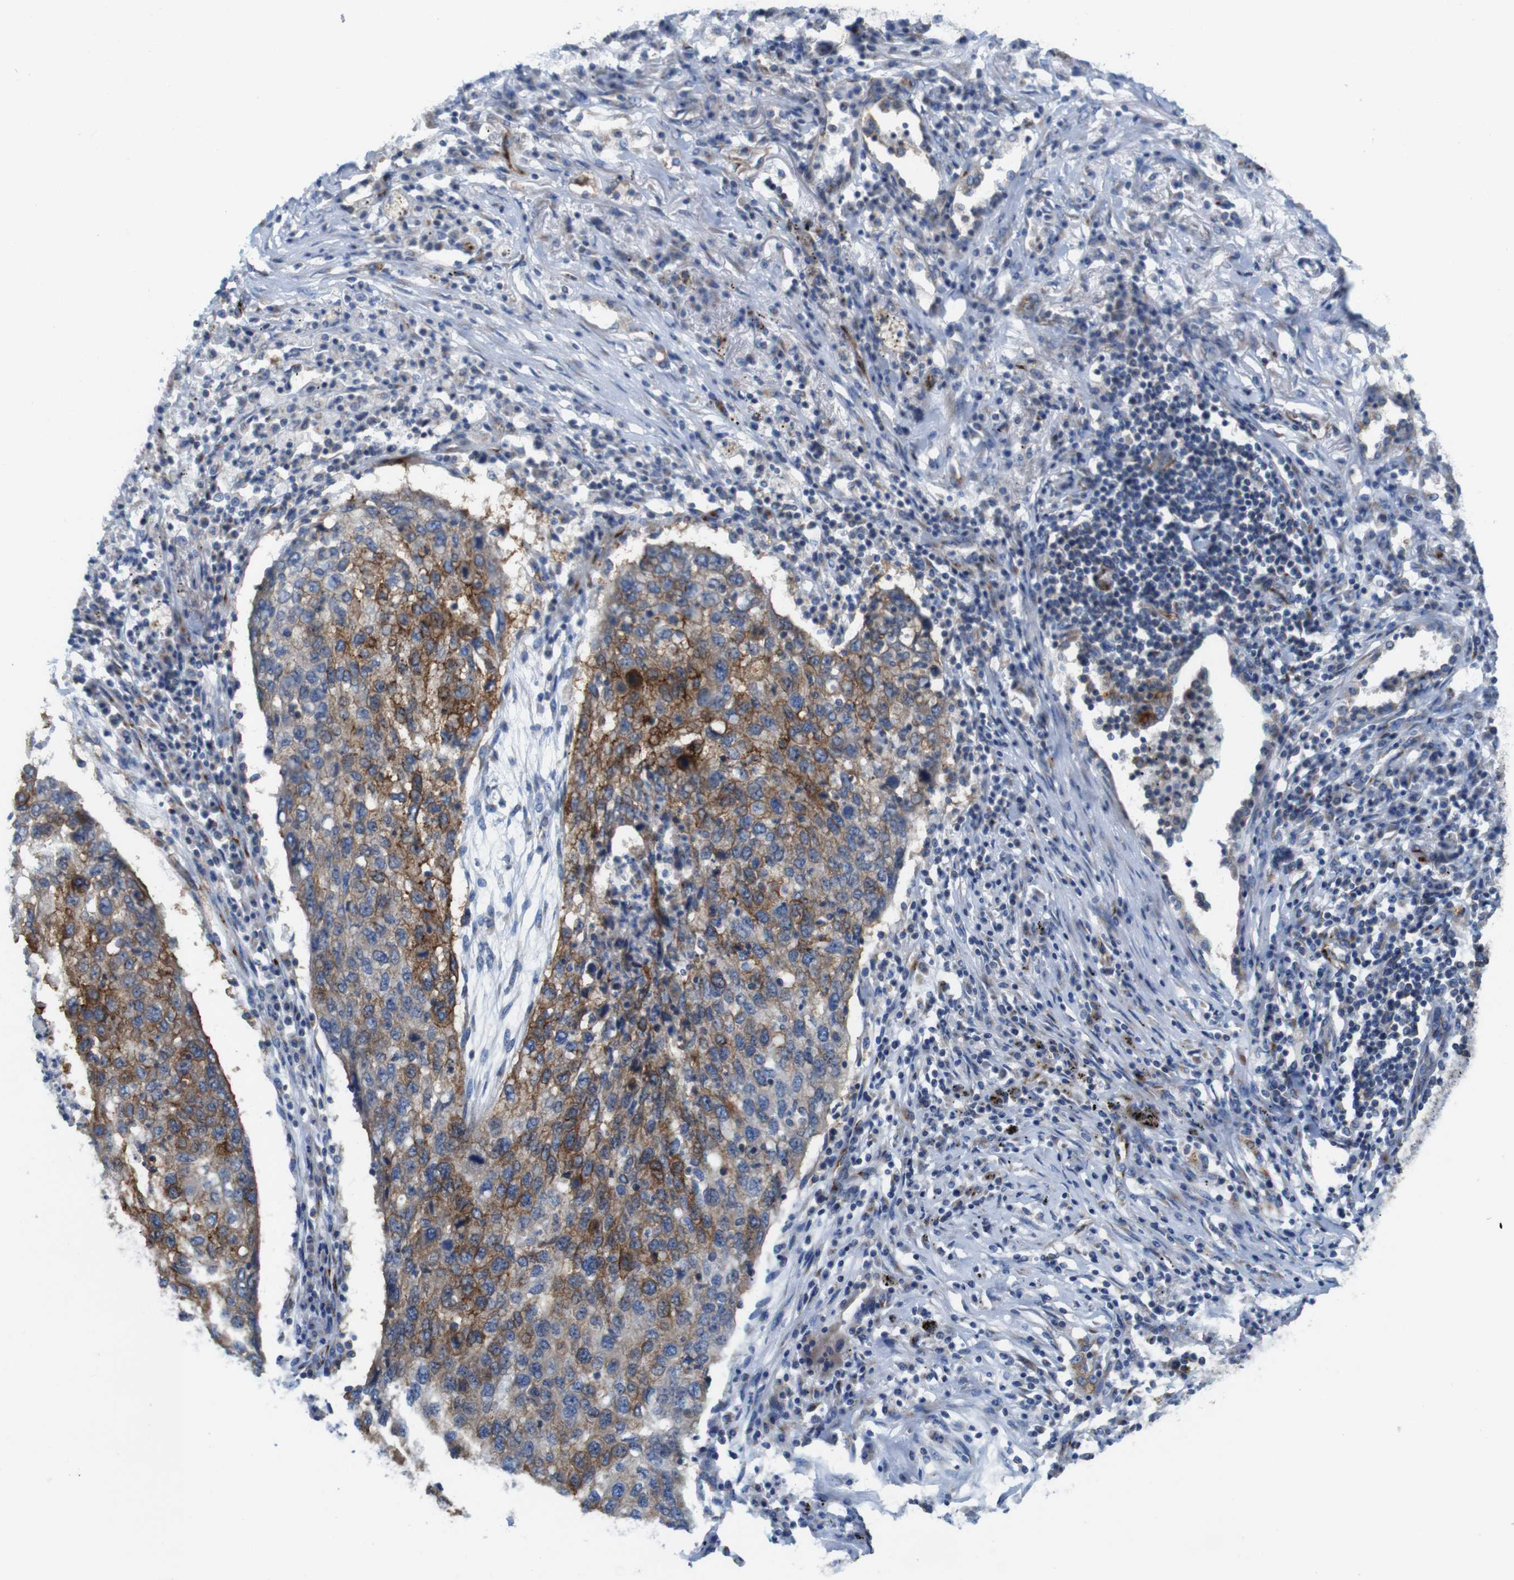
{"staining": {"intensity": "strong", "quantity": "25%-75%", "location": "cytoplasmic/membranous"}, "tissue": "lung cancer", "cell_type": "Tumor cells", "image_type": "cancer", "snomed": [{"axis": "morphology", "description": "Squamous cell carcinoma, NOS"}, {"axis": "topography", "description": "Lung"}], "caption": "The image demonstrates staining of lung squamous cell carcinoma, revealing strong cytoplasmic/membranous protein staining (brown color) within tumor cells.", "gene": "EFCAB14", "patient": {"sex": "female", "age": 63}}